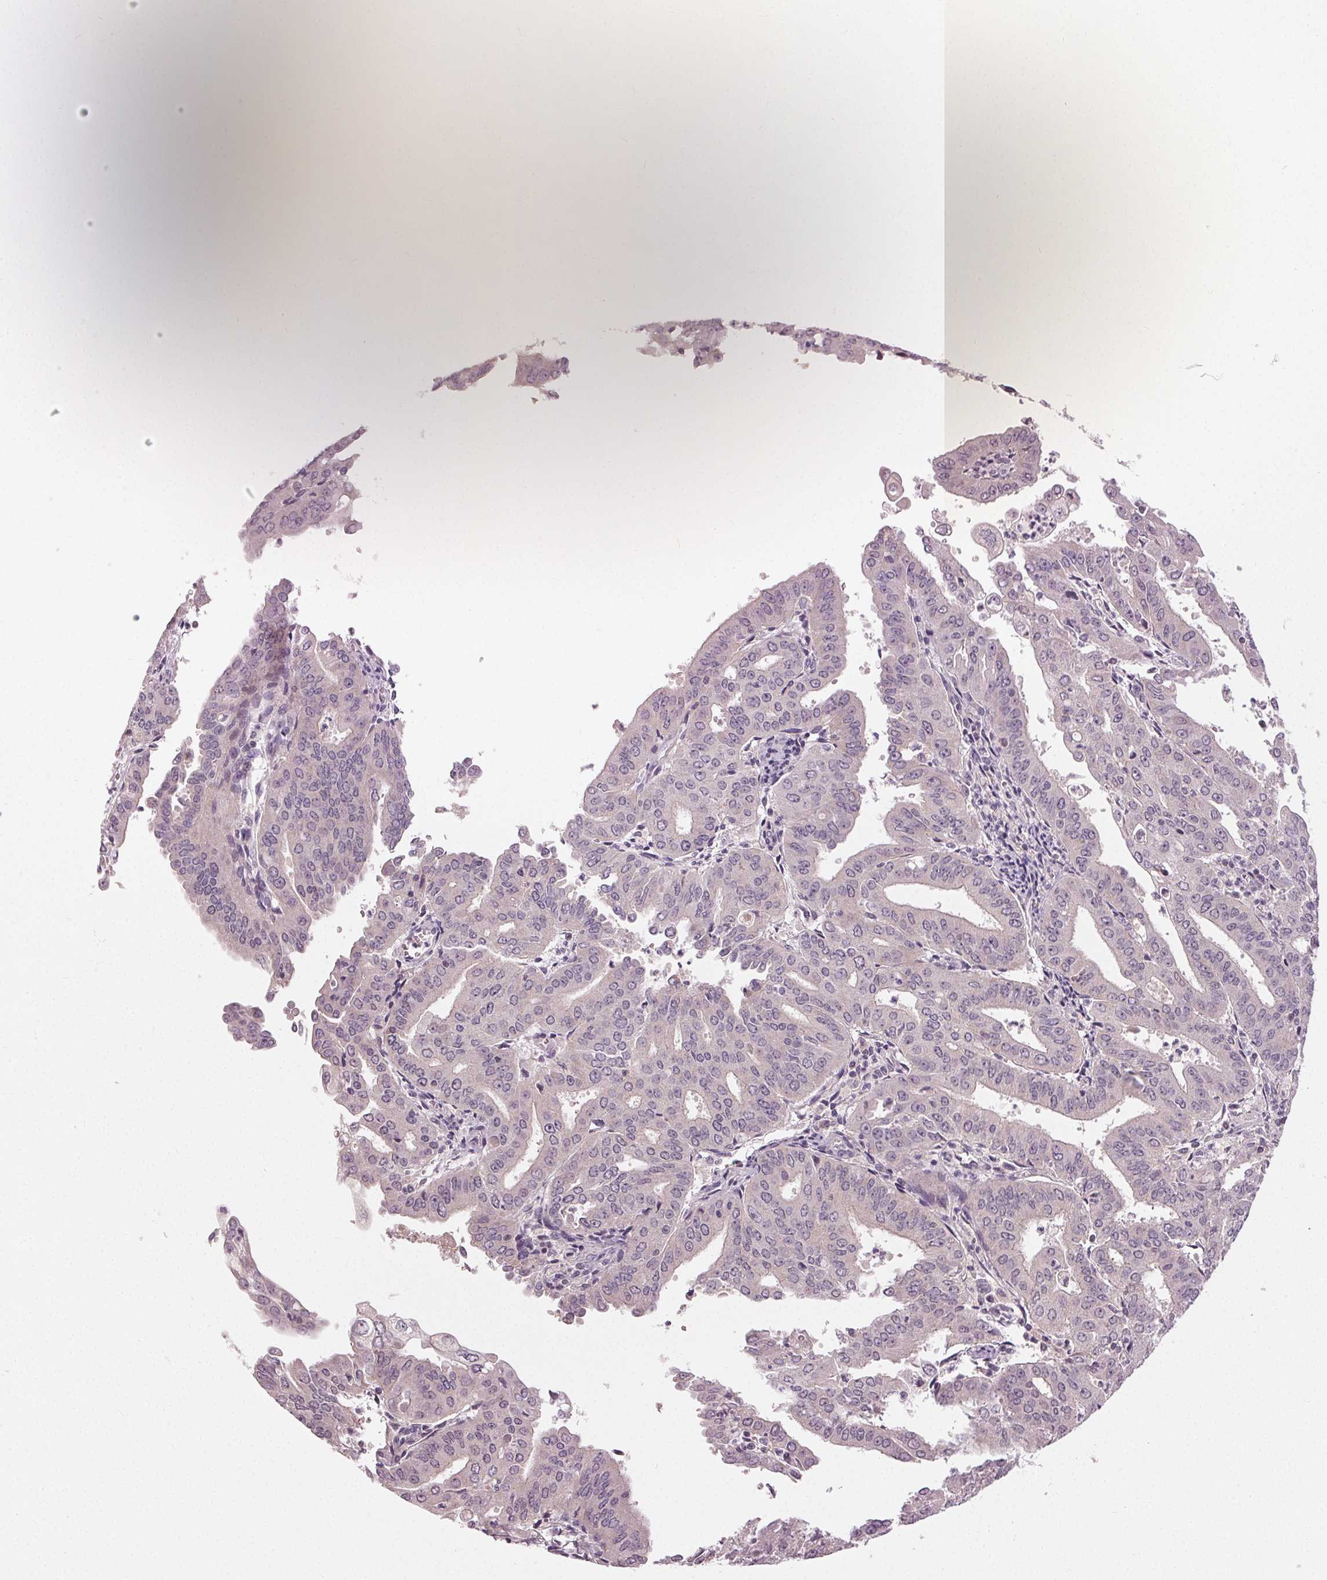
{"staining": {"intensity": "negative", "quantity": "none", "location": "none"}, "tissue": "cervical cancer", "cell_type": "Tumor cells", "image_type": "cancer", "snomed": [{"axis": "morphology", "description": "Adenocarcinoma, NOS"}, {"axis": "topography", "description": "Cervix"}], "caption": "The histopathology image exhibits no significant expression in tumor cells of cervical cancer. The staining is performed using DAB brown chromogen with nuclei counter-stained in using hematoxylin.", "gene": "ZNF605", "patient": {"sex": "female", "age": 56}}